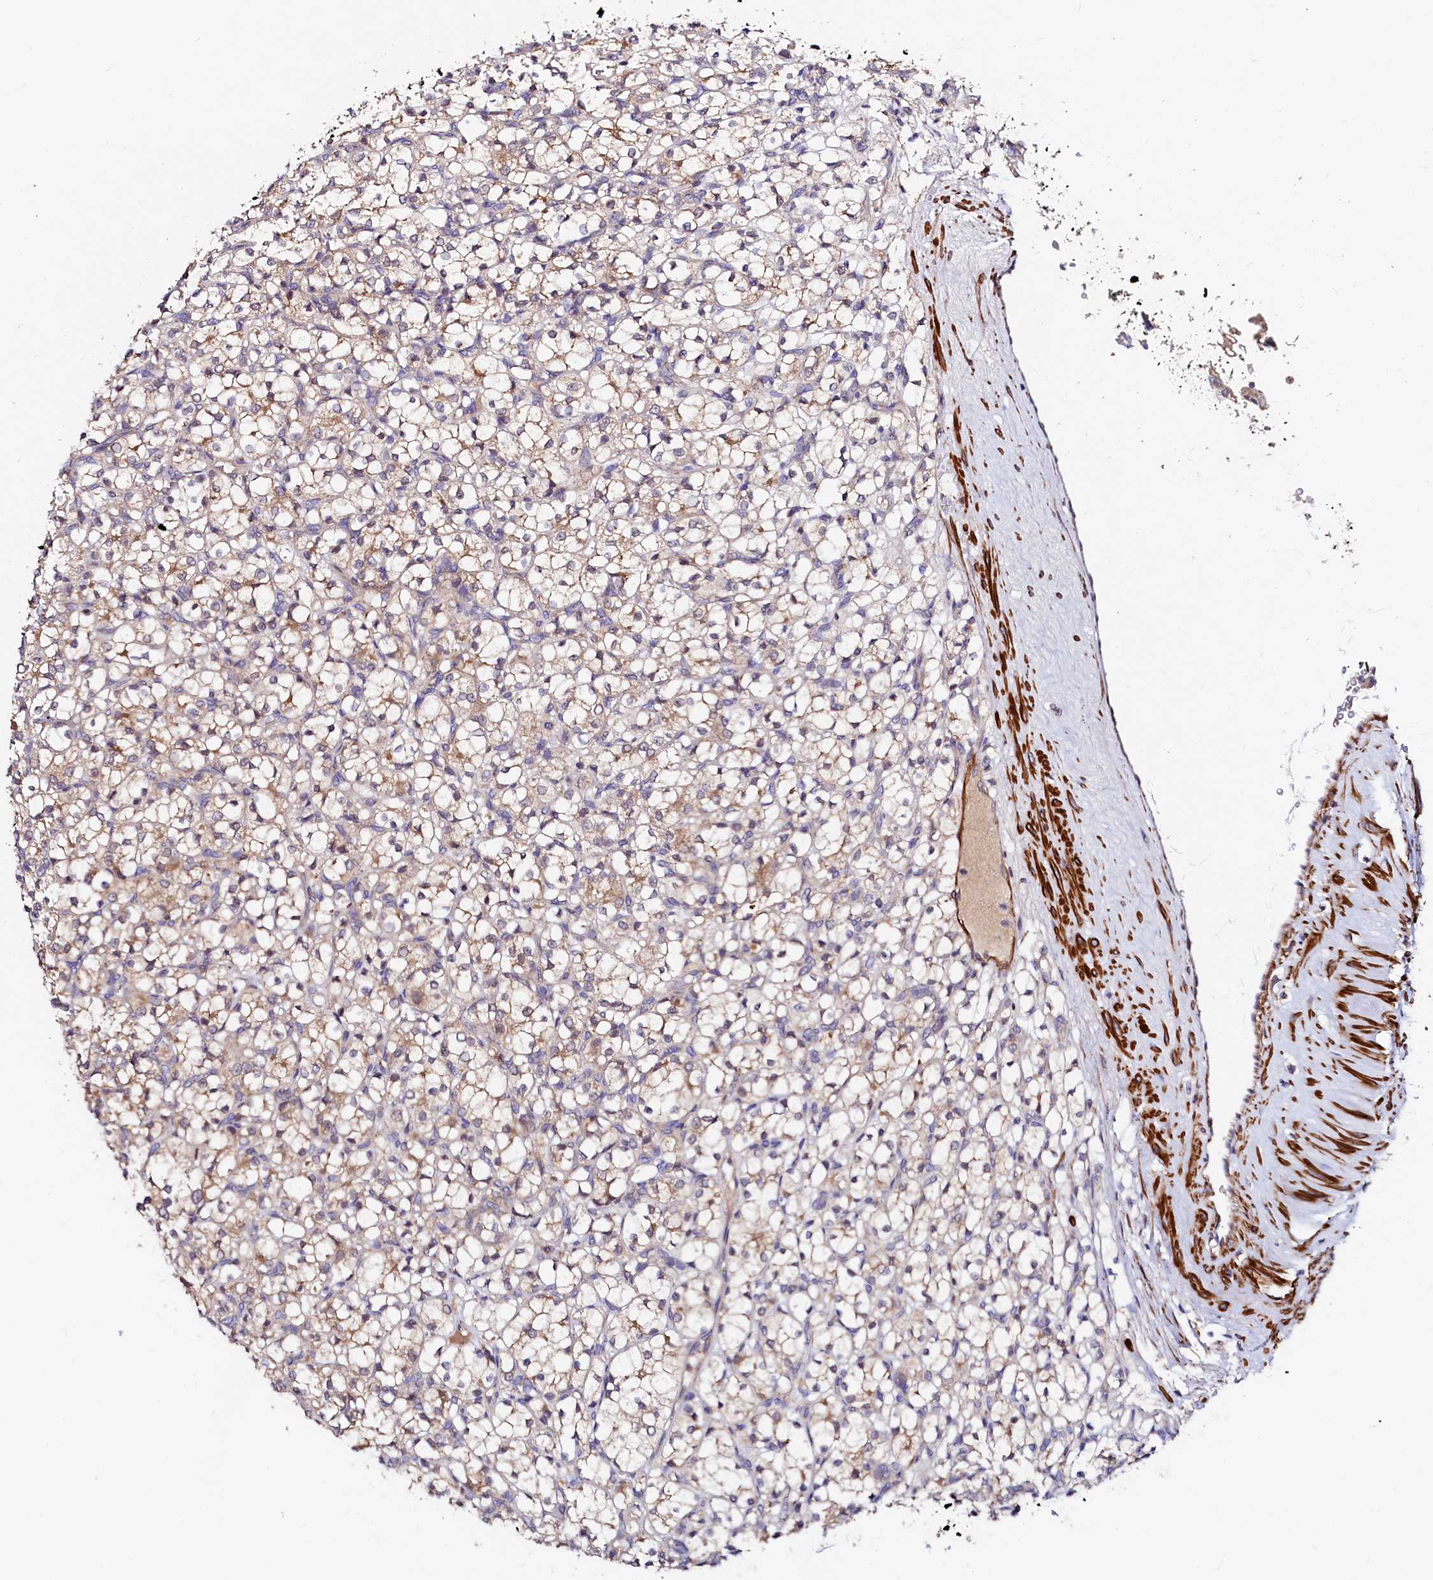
{"staining": {"intensity": "weak", "quantity": ">75%", "location": "cytoplasmic/membranous"}, "tissue": "renal cancer", "cell_type": "Tumor cells", "image_type": "cancer", "snomed": [{"axis": "morphology", "description": "Adenocarcinoma, NOS"}, {"axis": "topography", "description": "Kidney"}], "caption": "This micrograph demonstrates immunohistochemistry (IHC) staining of human adenocarcinoma (renal), with low weak cytoplasmic/membranous staining in about >75% of tumor cells.", "gene": "CIAO3", "patient": {"sex": "female", "age": 69}}